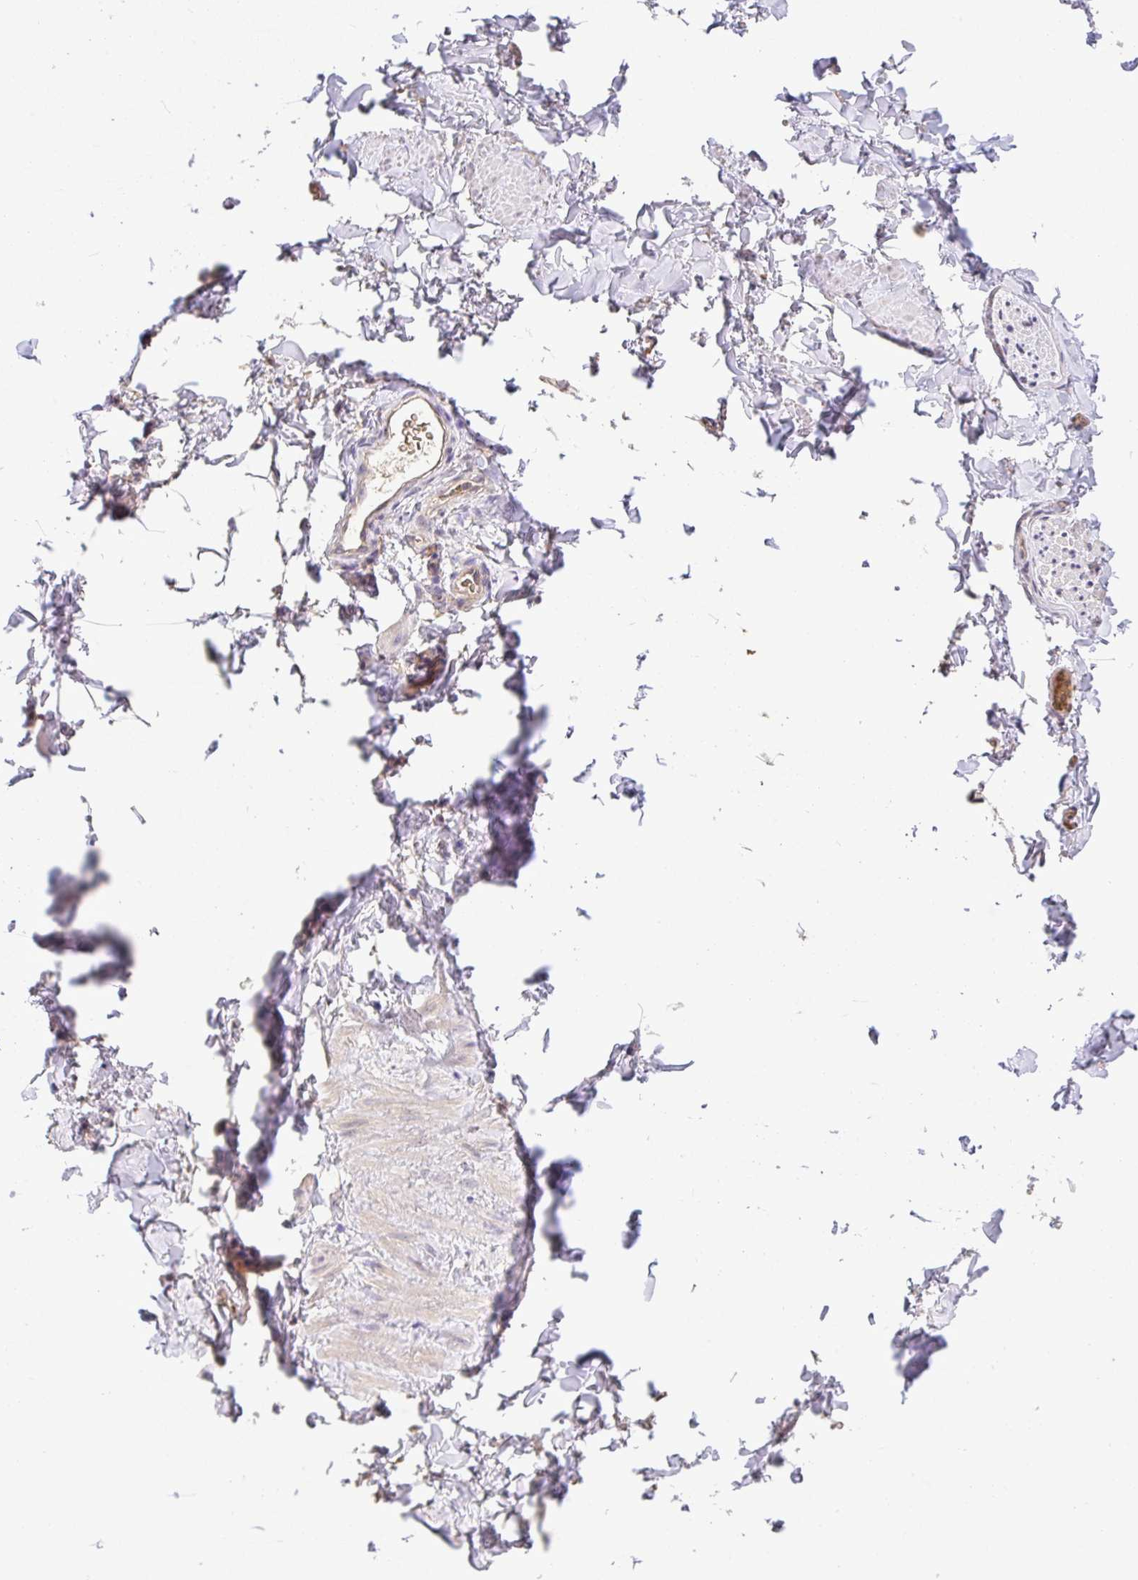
{"staining": {"intensity": "negative", "quantity": "none", "location": "none"}, "tissue": "adipose tissue", "cell_type": "Adipocytes", "image_type": "normal", "snomed": [{"axis": "morphology", "description": "Normal tissue, NOS"}, {"axis": "topography", "description": "Vascular tissue"}, {"axis": "topography", "description": "Peripheral nerve tissue"}], "caption": "This photomicrograph is of normal adipose tissue stained with immunohistochemistry (IHC) to label a protein in brown with the nuclei are counter-stained blue. There is no staining in adipocytes.", "gene": "C1QTNF9B", "patient": {"sex": "male", "age": 41}}